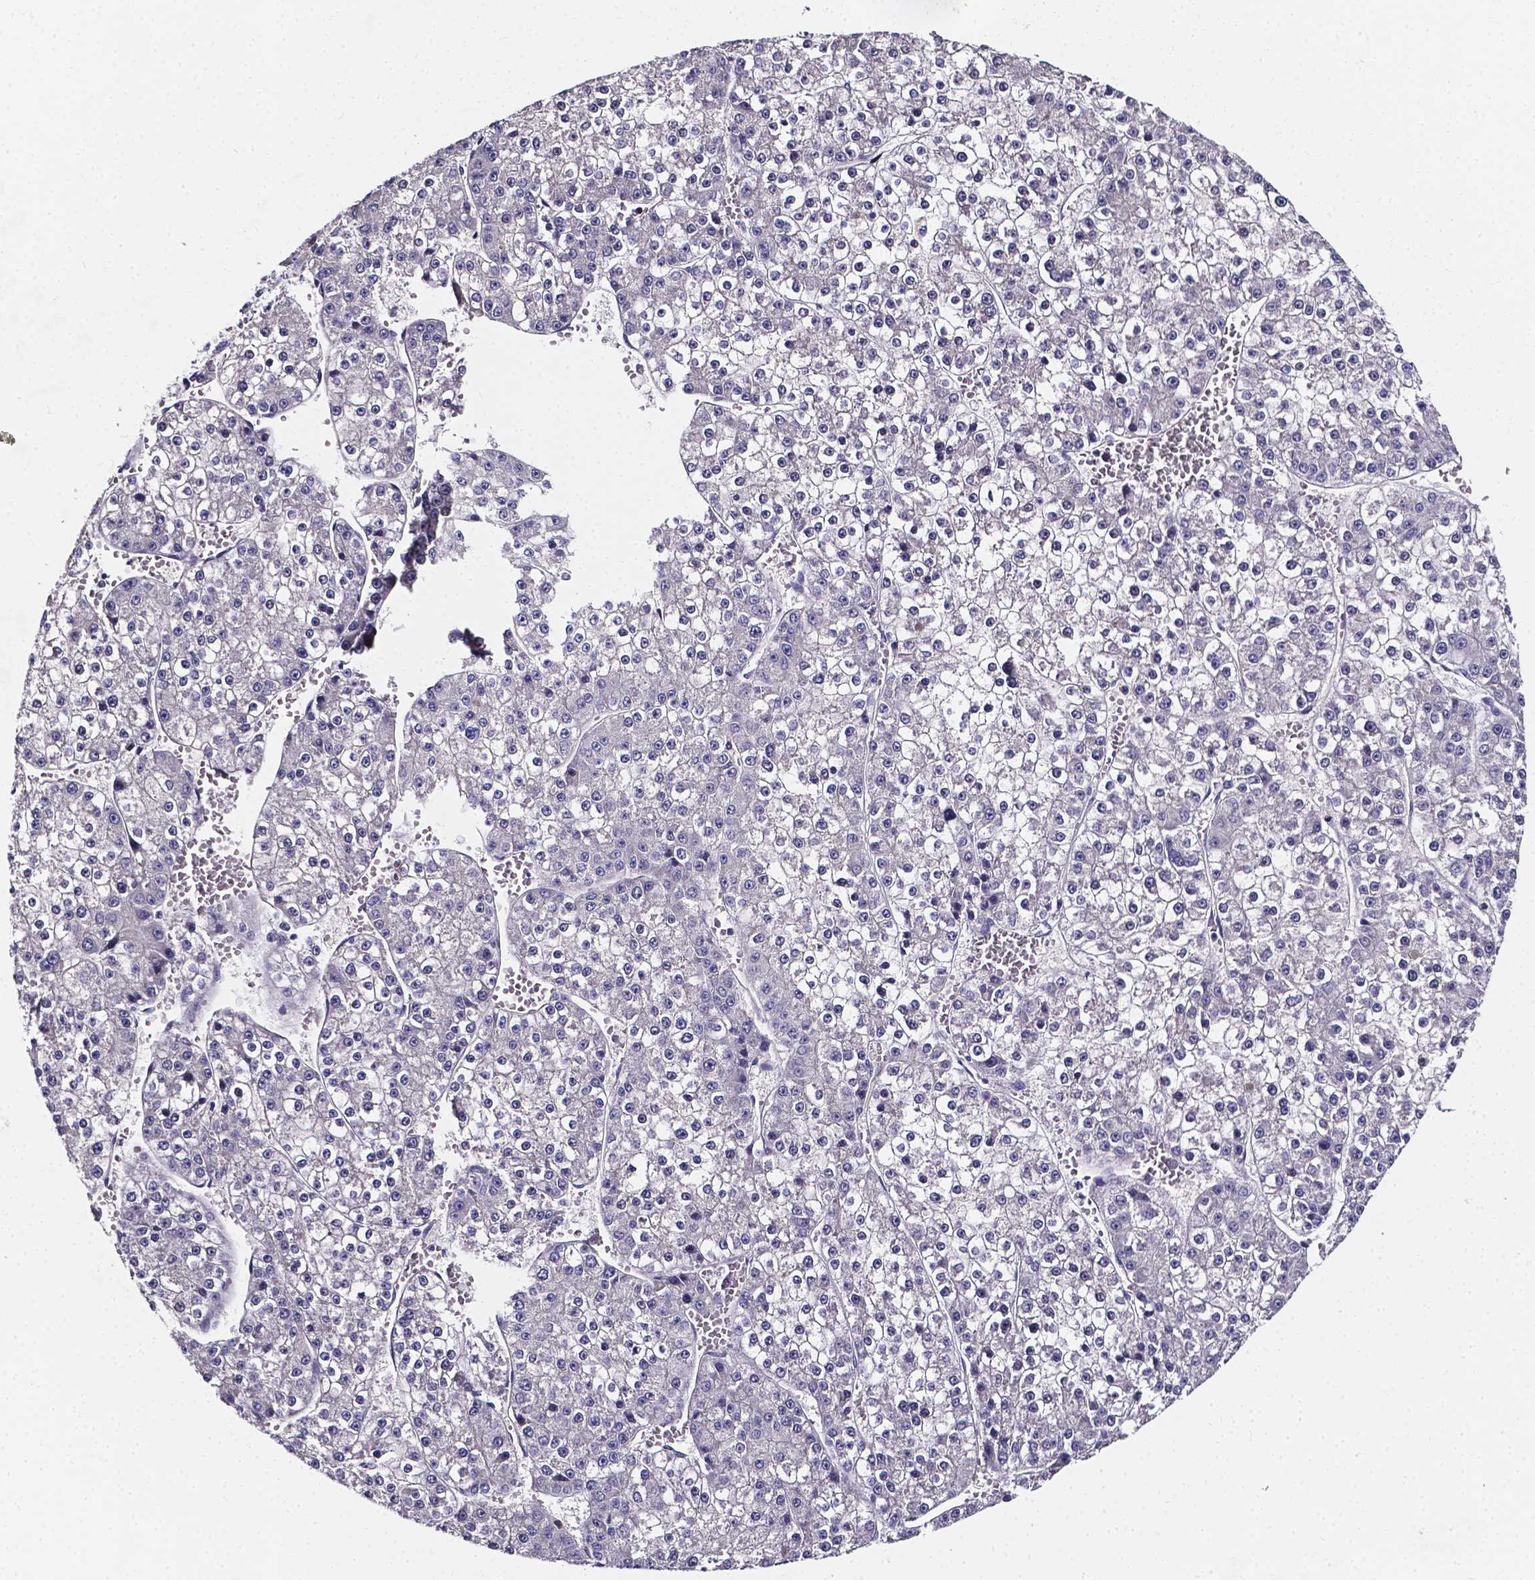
{"staining": {"intensity": "negative", "quantity": "none", "location": "none"}, "tissue": "liver cancer", "cell_type": "Tumor cells", "image_type": "cancer", "snomed": [{"axis": "morphology", "description": "Carcinoma, Hepatocellular, NOS"}, {"axis": "topography", "description": "Liver"}], "caption": "An image of human liver cancer is negative for staining in tumor cells.", "gene": "CACNG8", "patient": {"sex": "female", "age": 73}}